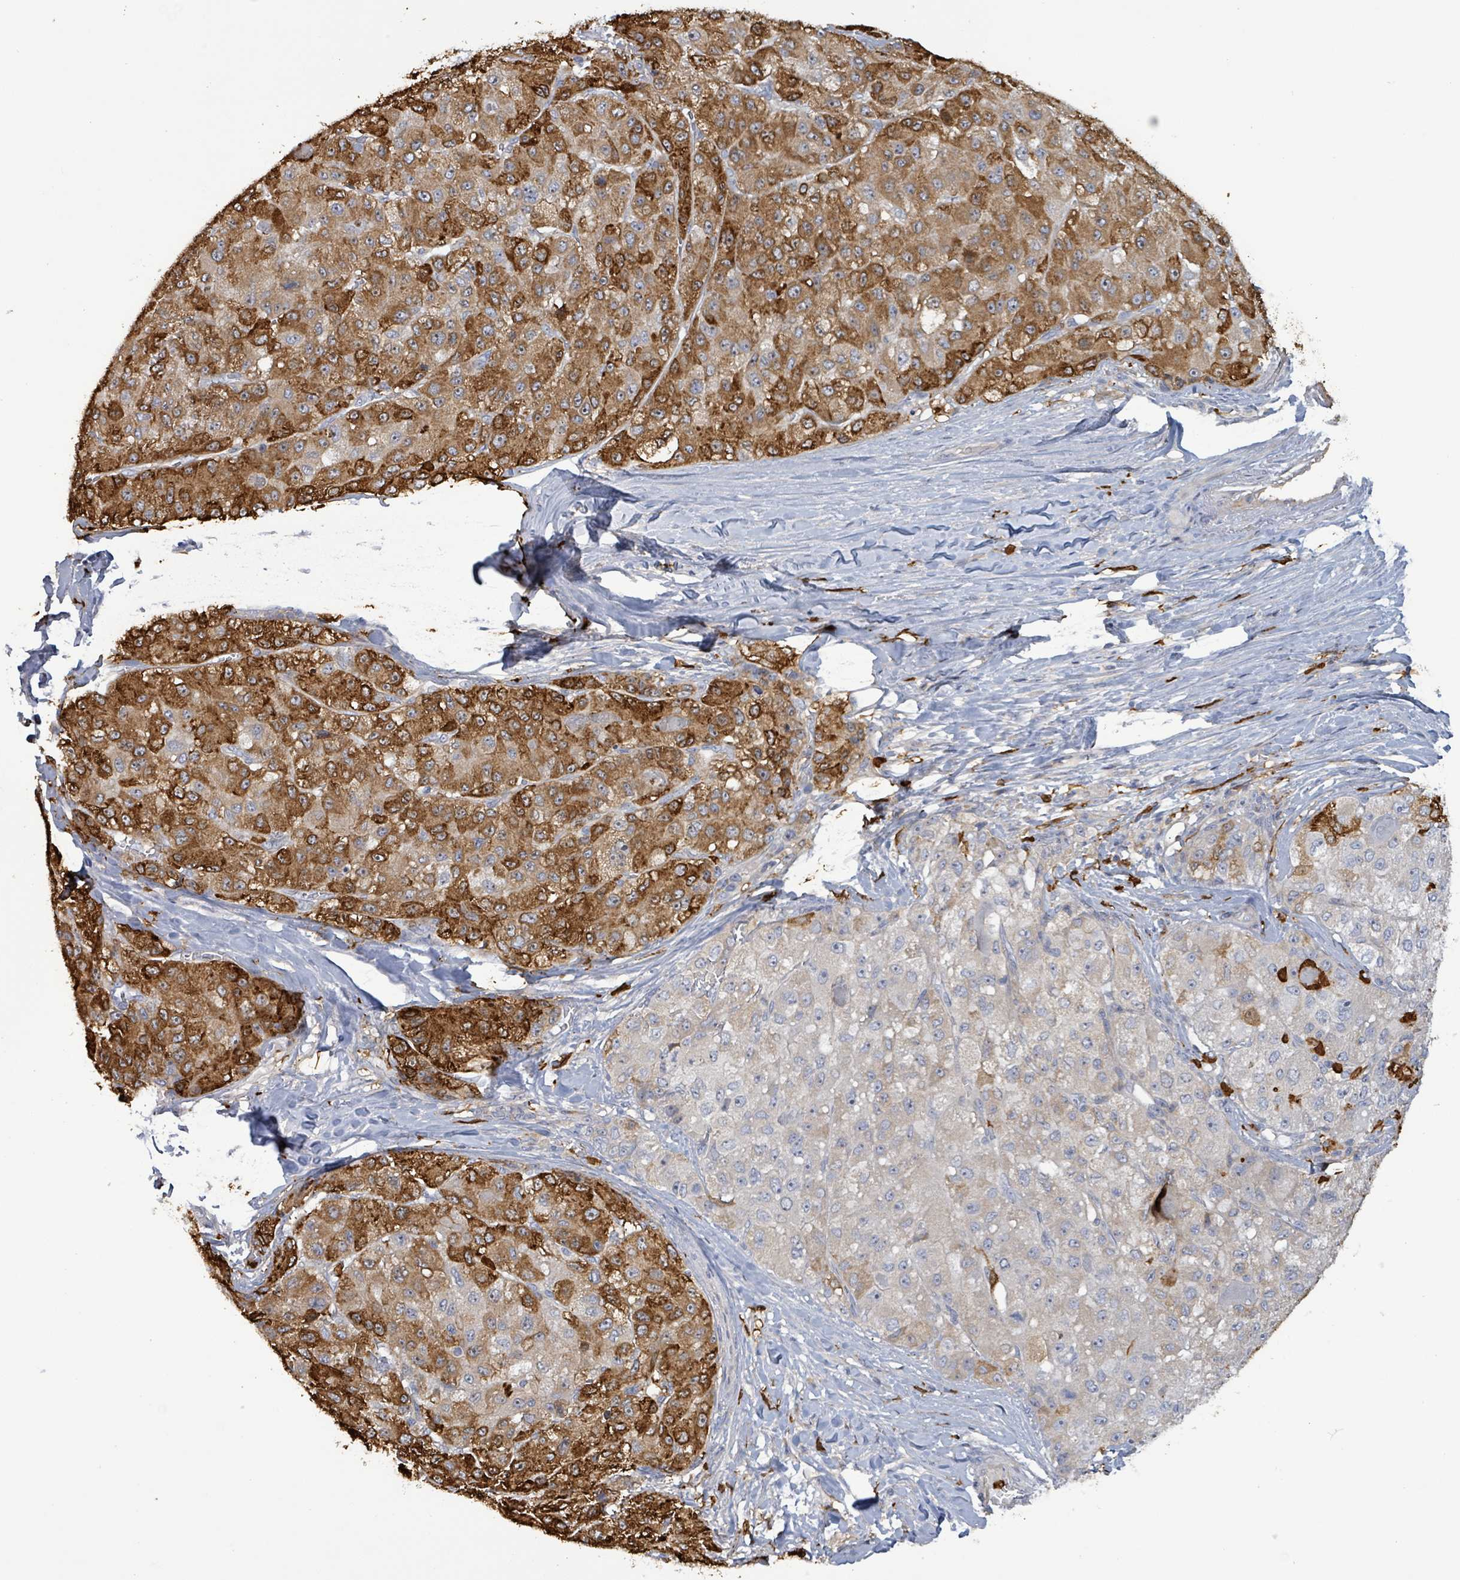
{"staining": {"intensity": "strong", "quantity": "25%-75%", "location": "cytoplasmic/membranous"}, "tissue": "liver cancer", "cell_type": "Tumor cells", "image_type": "cancer", "snomed": [{"axis": "morphology", "description": "Carcinoma, Hepatocellular, NOS"}, {"axis": "topography", "description": "Liver"}], "caption": "Liver cancer (hepatocellular carcinoma) was stained to show a protein in brown. There is high levels of strong cytoplasmic/membranous staining in approximately 25%-75% of tumor cells.", "gene": "FAM210A", "patient": {"sex": "male", "age": 80}}